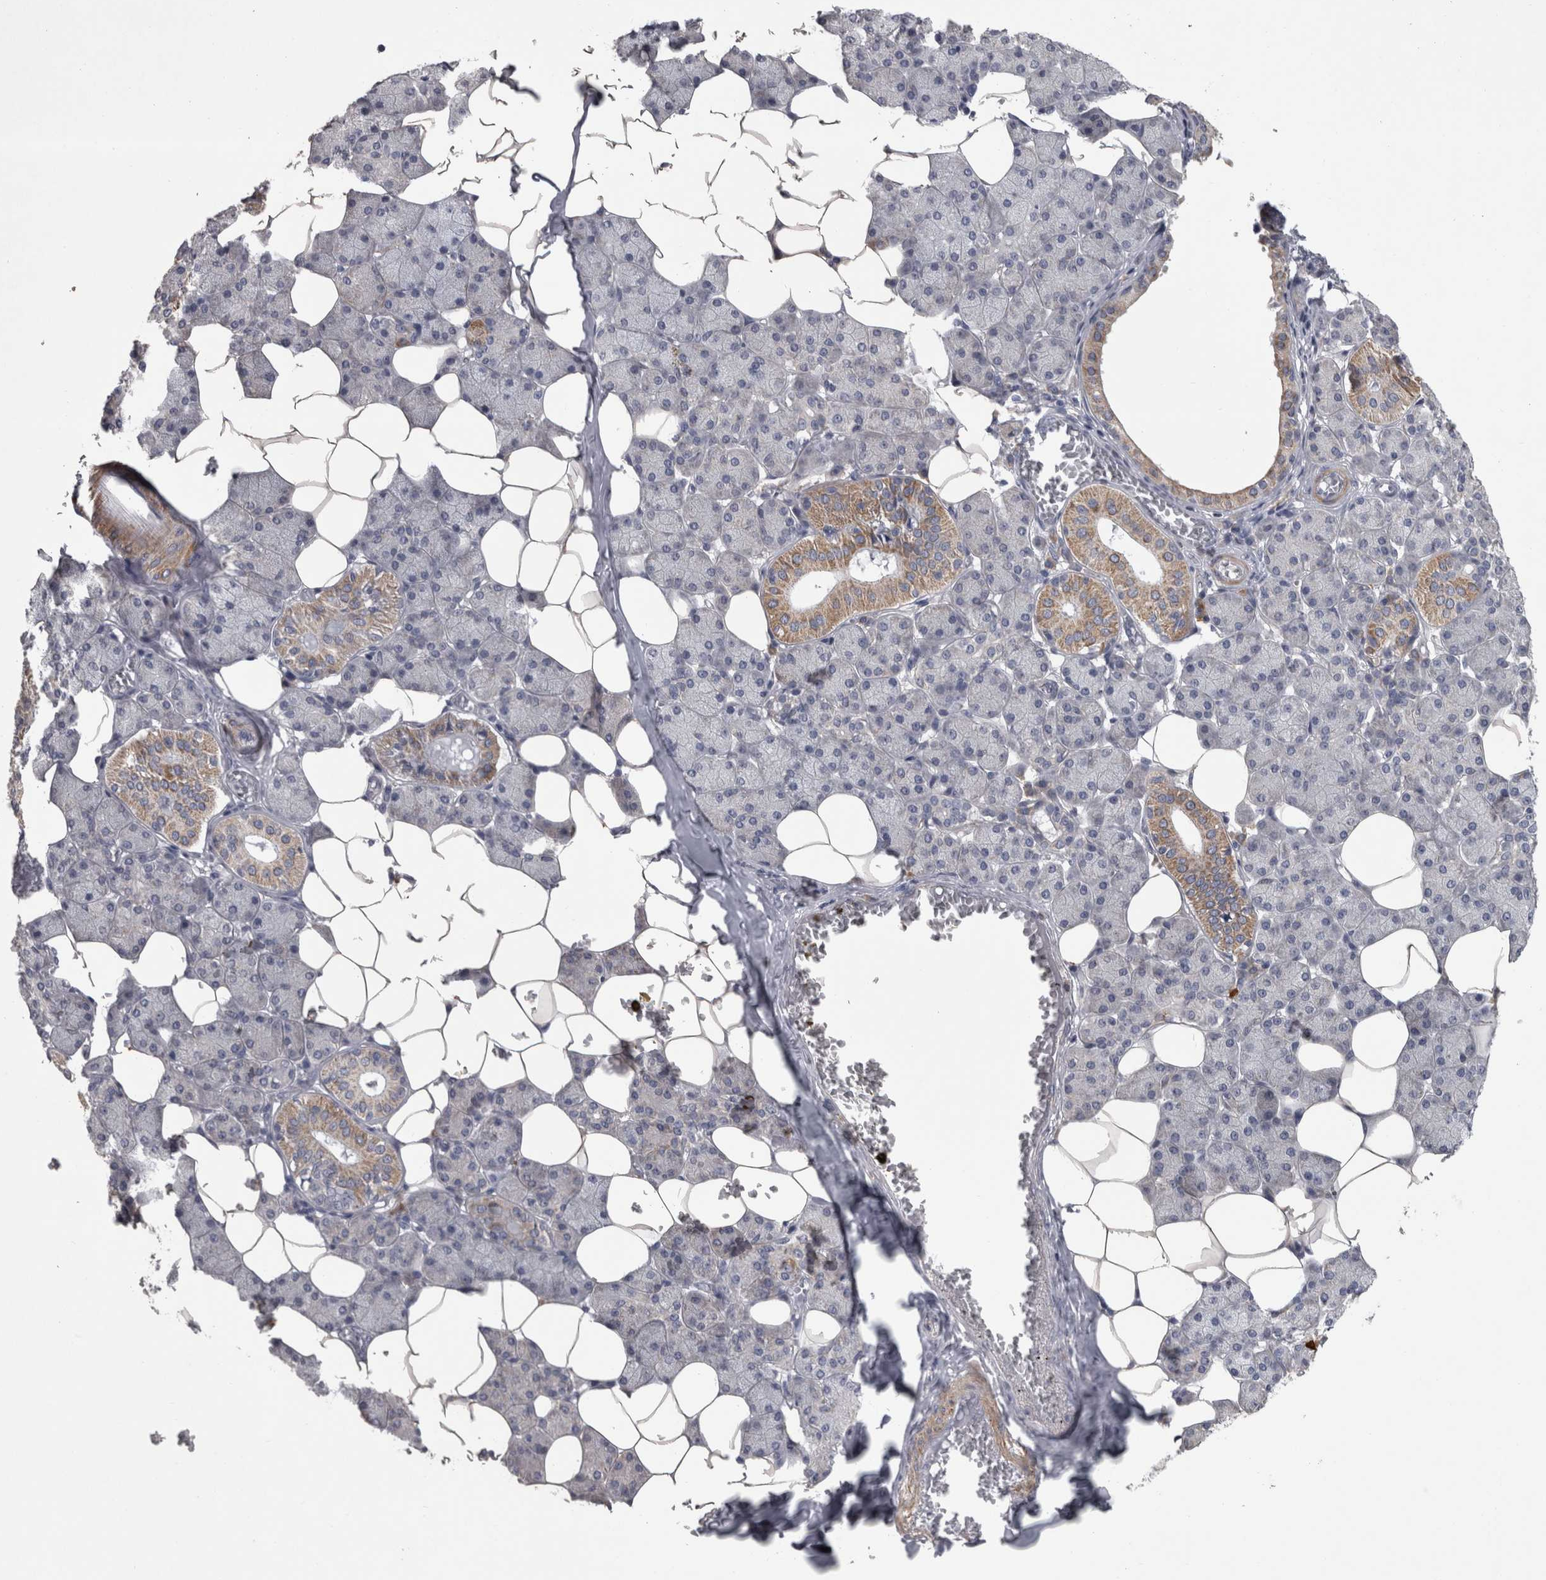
{"staining": {"intensity": "moderate", "quantity": "<25%", "location": "cytoplasmic/membranous"}, "tissue": "salivary gland", "cell_type": "Glandular cells", "image_type": "normal", "snomed": [{"axis": "morphology", "description": "Normal tissue, NOS"}, {"axis": "topography", "description": "Salivary gland"}], "caption": "A brown stain labels moderate cytoplasmic/membranous positivity of a protein in glandular cells of benign human salivary gland. Using DAB (3,3'-diaminobenzidine) (brown) and hematoxylin (blue) stains, captured at high magnification using brightfield microscopy.", "gene": "DBT", "patient": {"sex": "female", "age": 33}}